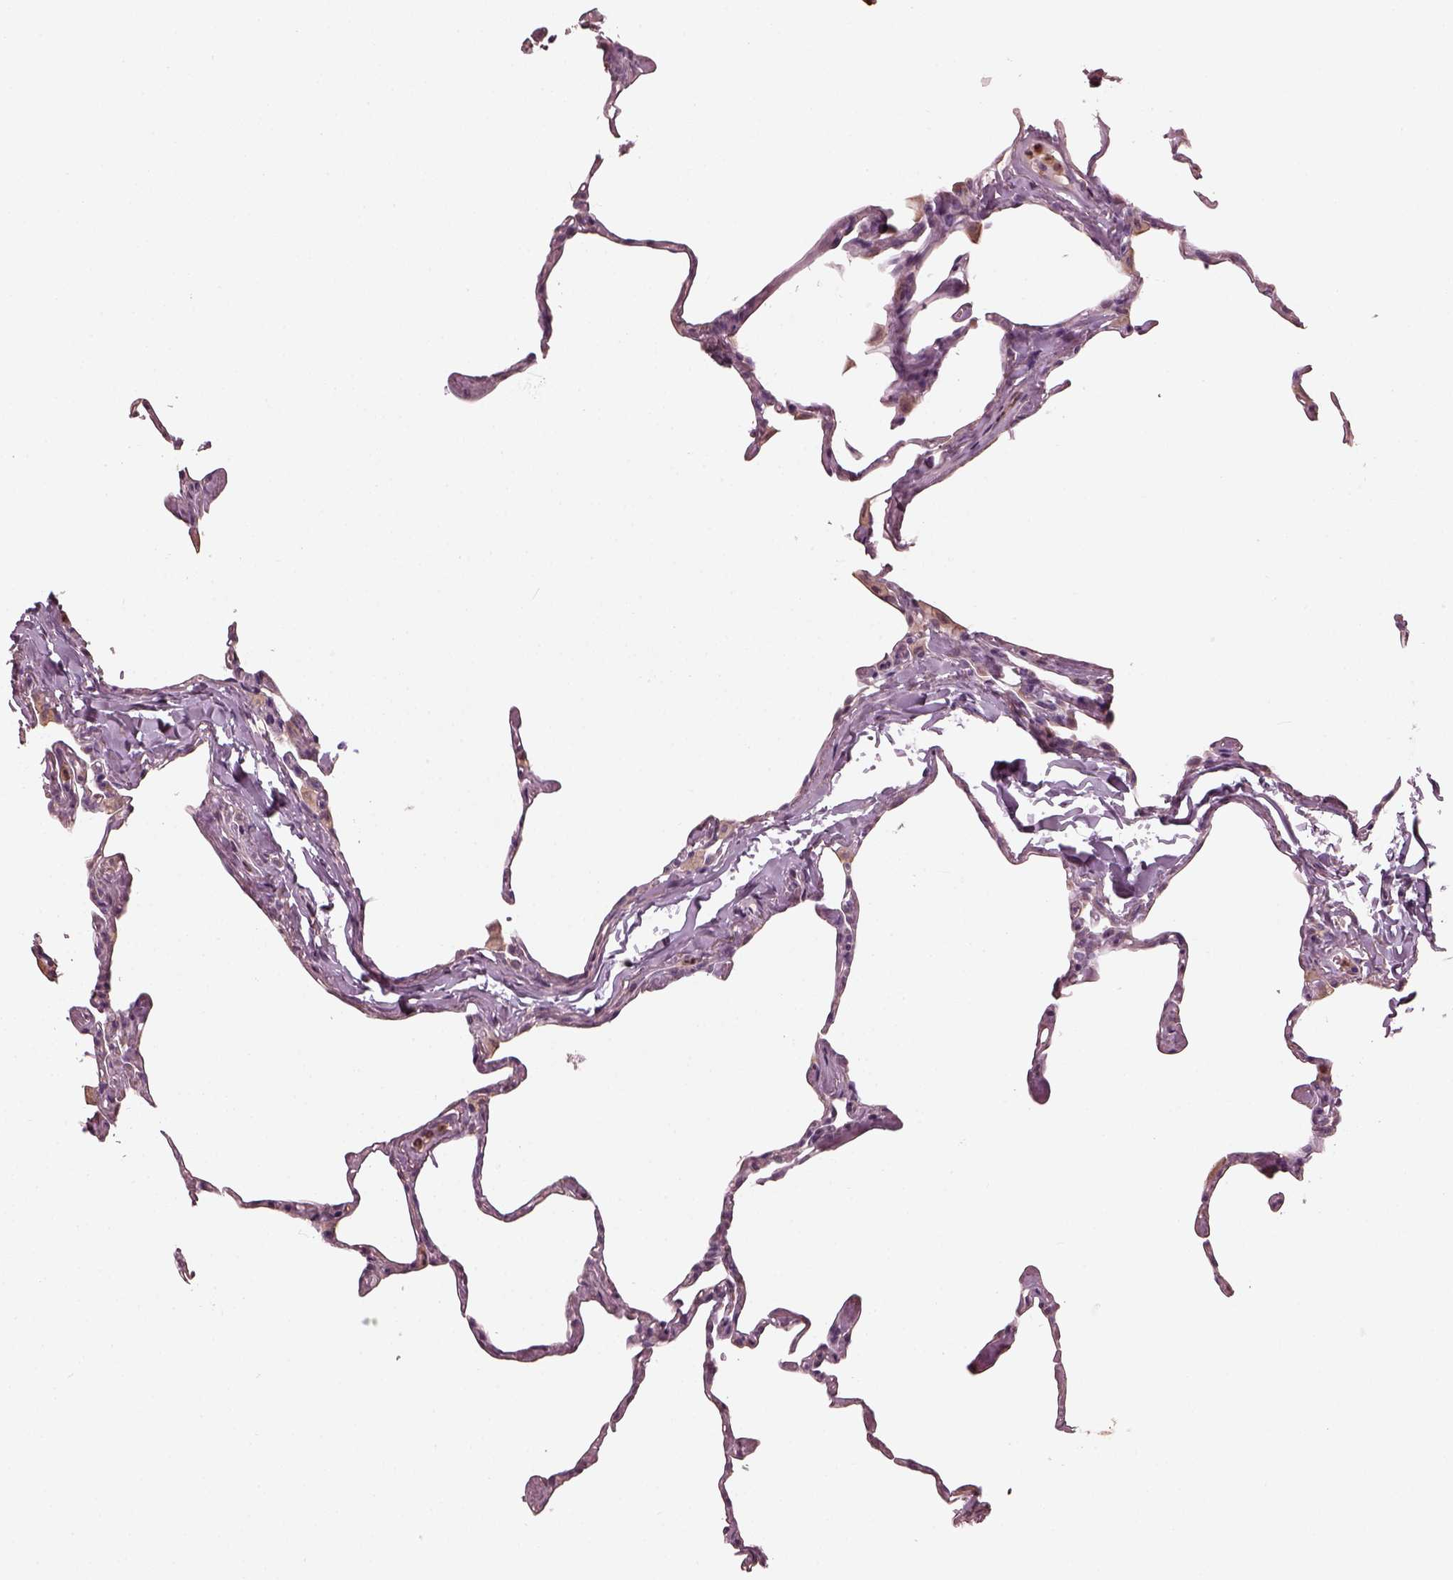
{"staining": {"intensity": "negative", "quantity": "none", "location": "none"}, "tissue": "lung", "cell_type": "Alveolar cells", "image_type": "normal", "snomed": [{"axis": "morphology", "description": "Normal tissue, NOS"}, {"axis": "topography", "description": "Lung"}], "caption": "The IHC image has no significant expression in alveolar cells of lung. (DAB immunohistochemistry (IHC) with hematoxylin counter stain).", "gene": "OPTC", "patient": {"sex": "male", "age": 65}}